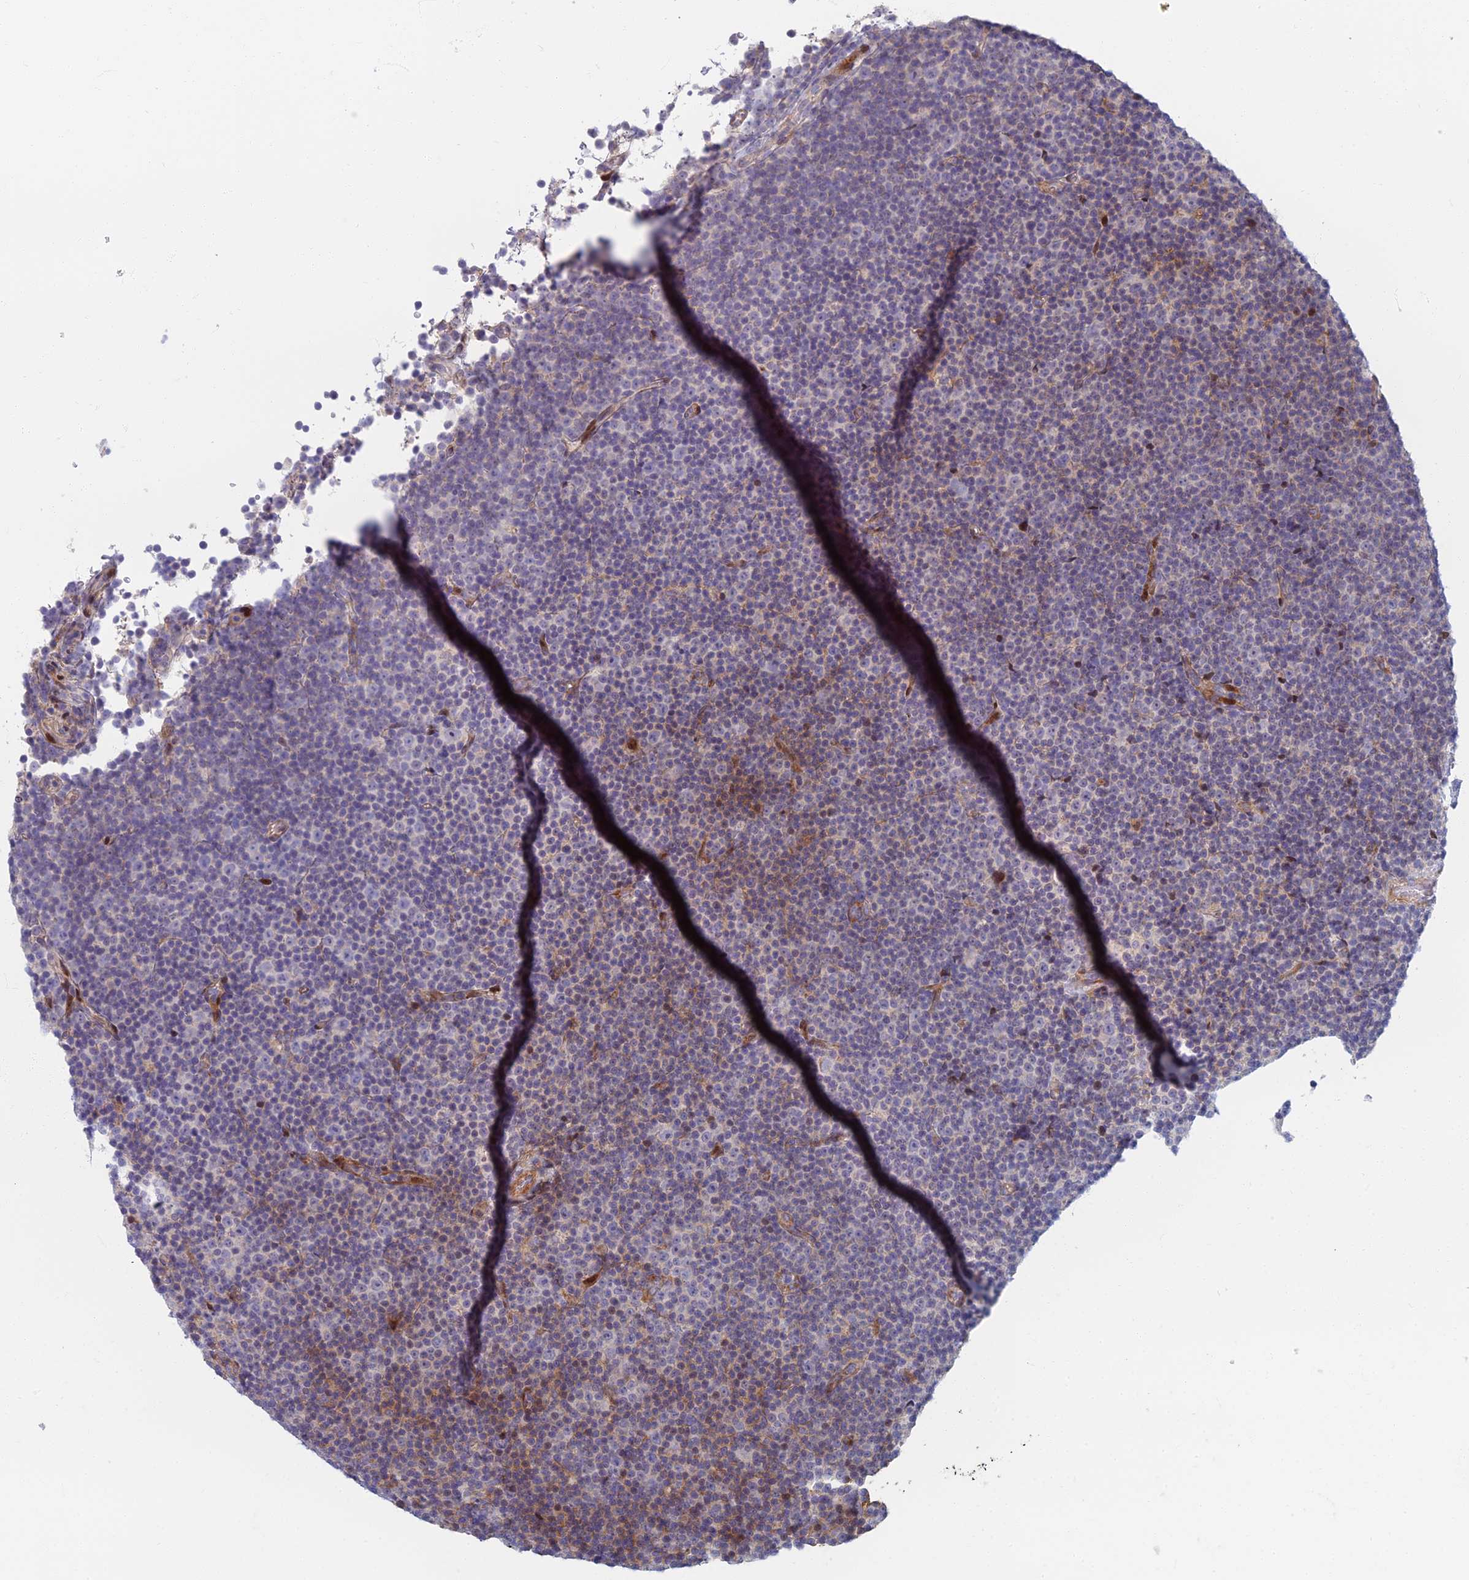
{"staining": {"intensity": "negative", "quantity": "none", "location": "none"}, "tissue": "lymphoma", "cell_type": "Tumor cells", "image_type": "cancer", "snomed": [{"axis": "morphology", "description": "Malignant lymphoma, non-Hodgkin's type, Low grade"}, {"axis": "topography", "description": "Lymph node"}], "caption": "Image shows no protein staining in tumor cells of malignant lymphoma, non-Hodgkin's type (low-grade) tissue. (DAB immunohistochemistry with hematoxylin counter stain).", "gene": "C15orf40", "patient": {"sex": "female", "age": 67}}